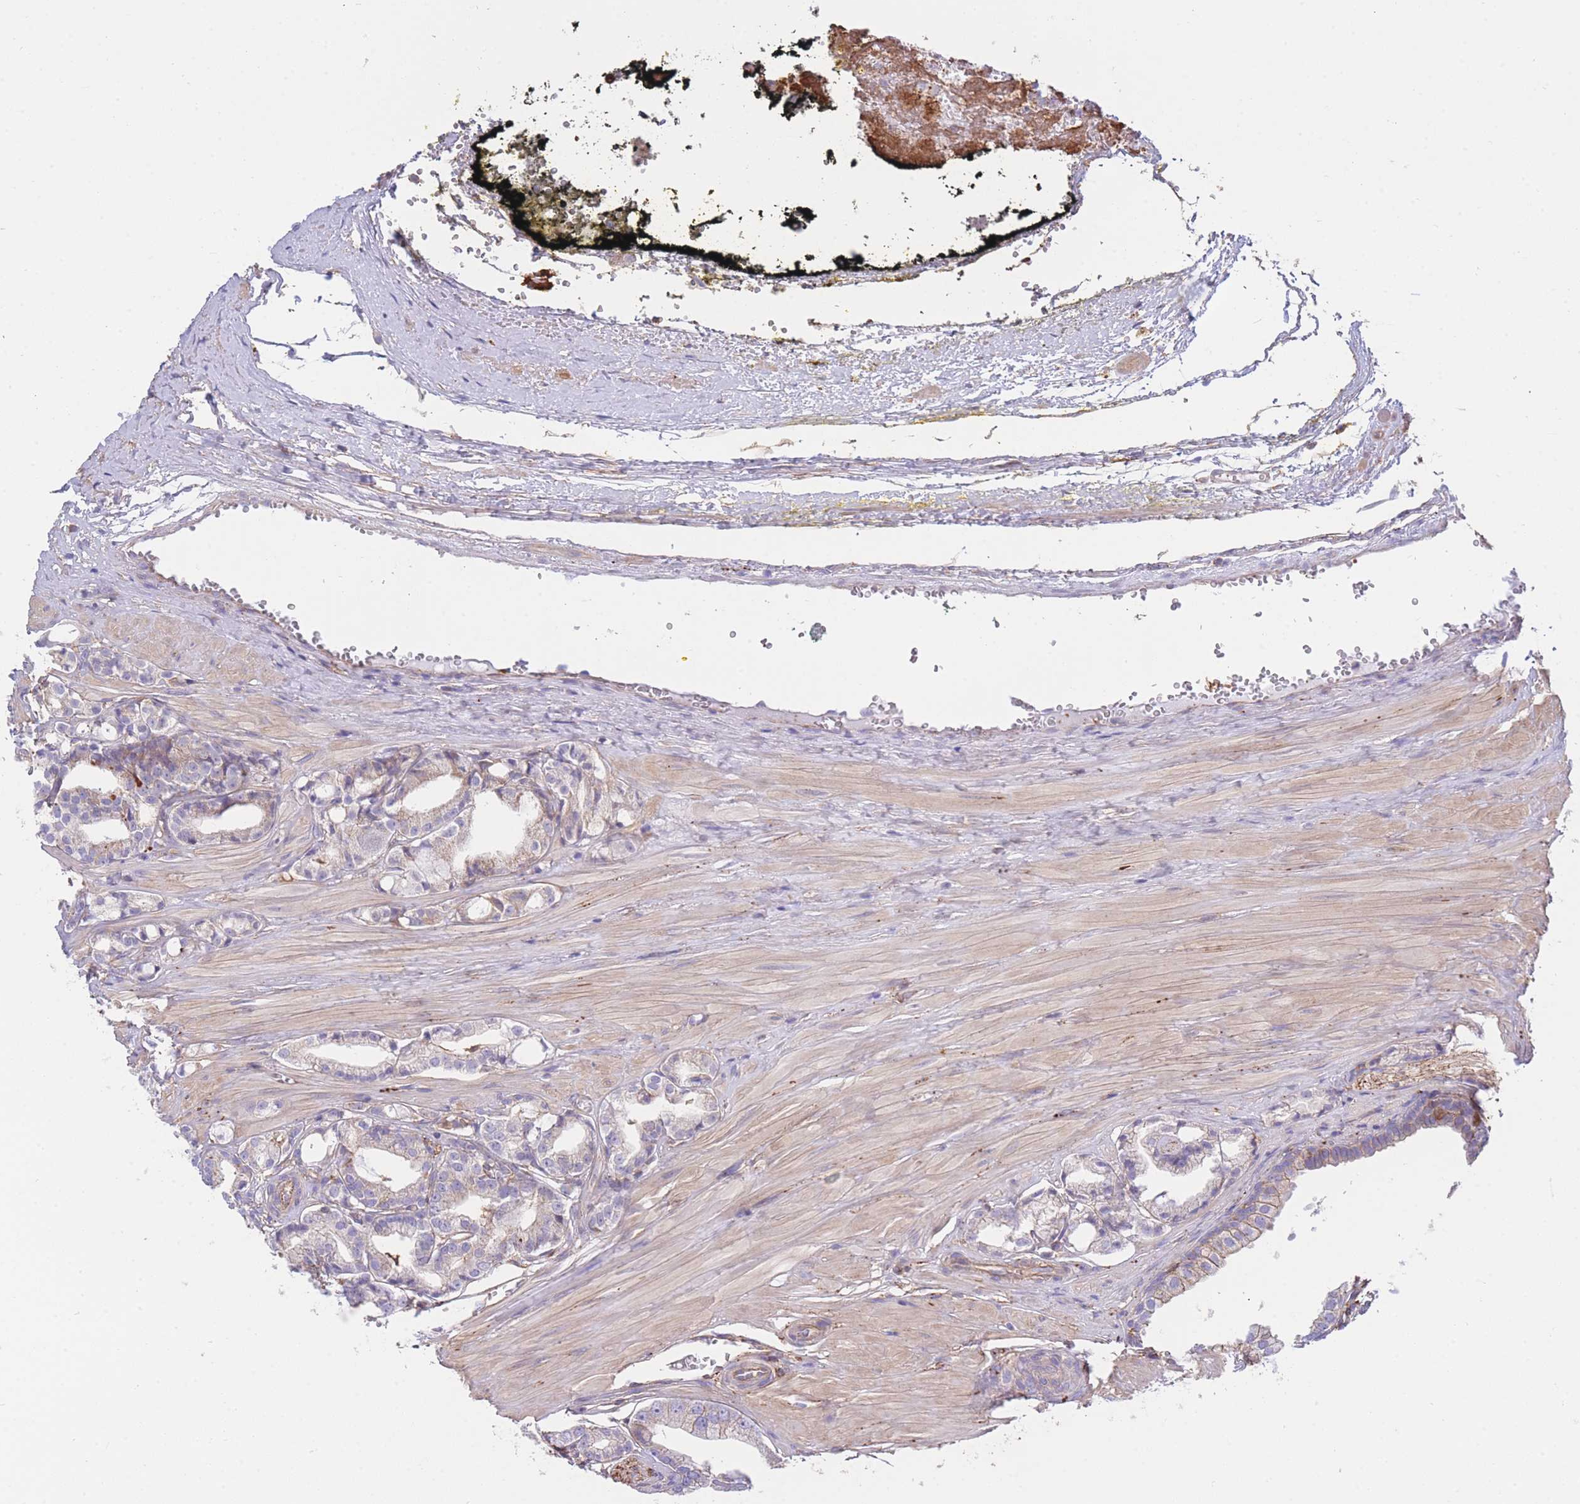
{"staining": {"intensity": "negative", "quantity": "none", "location": "none"}, "tissue": "prostate cancer", "cell_type": "Tumor cells", "image_type": "cancer", "snomed": [{"axis": "morphology", "description": "Adenocarcinoma, High grade"}, {"axis": "topography", "description": "Prostate"}], "caption": "DAB (3,3'-diaminobenzidine) immunohistochemical staining of prostate high-grade adenocarcinoma reveals no significant expression in tumor cells.", "gene": "LRRN4CL", "patient": {"sex": "male", "age": 71}}